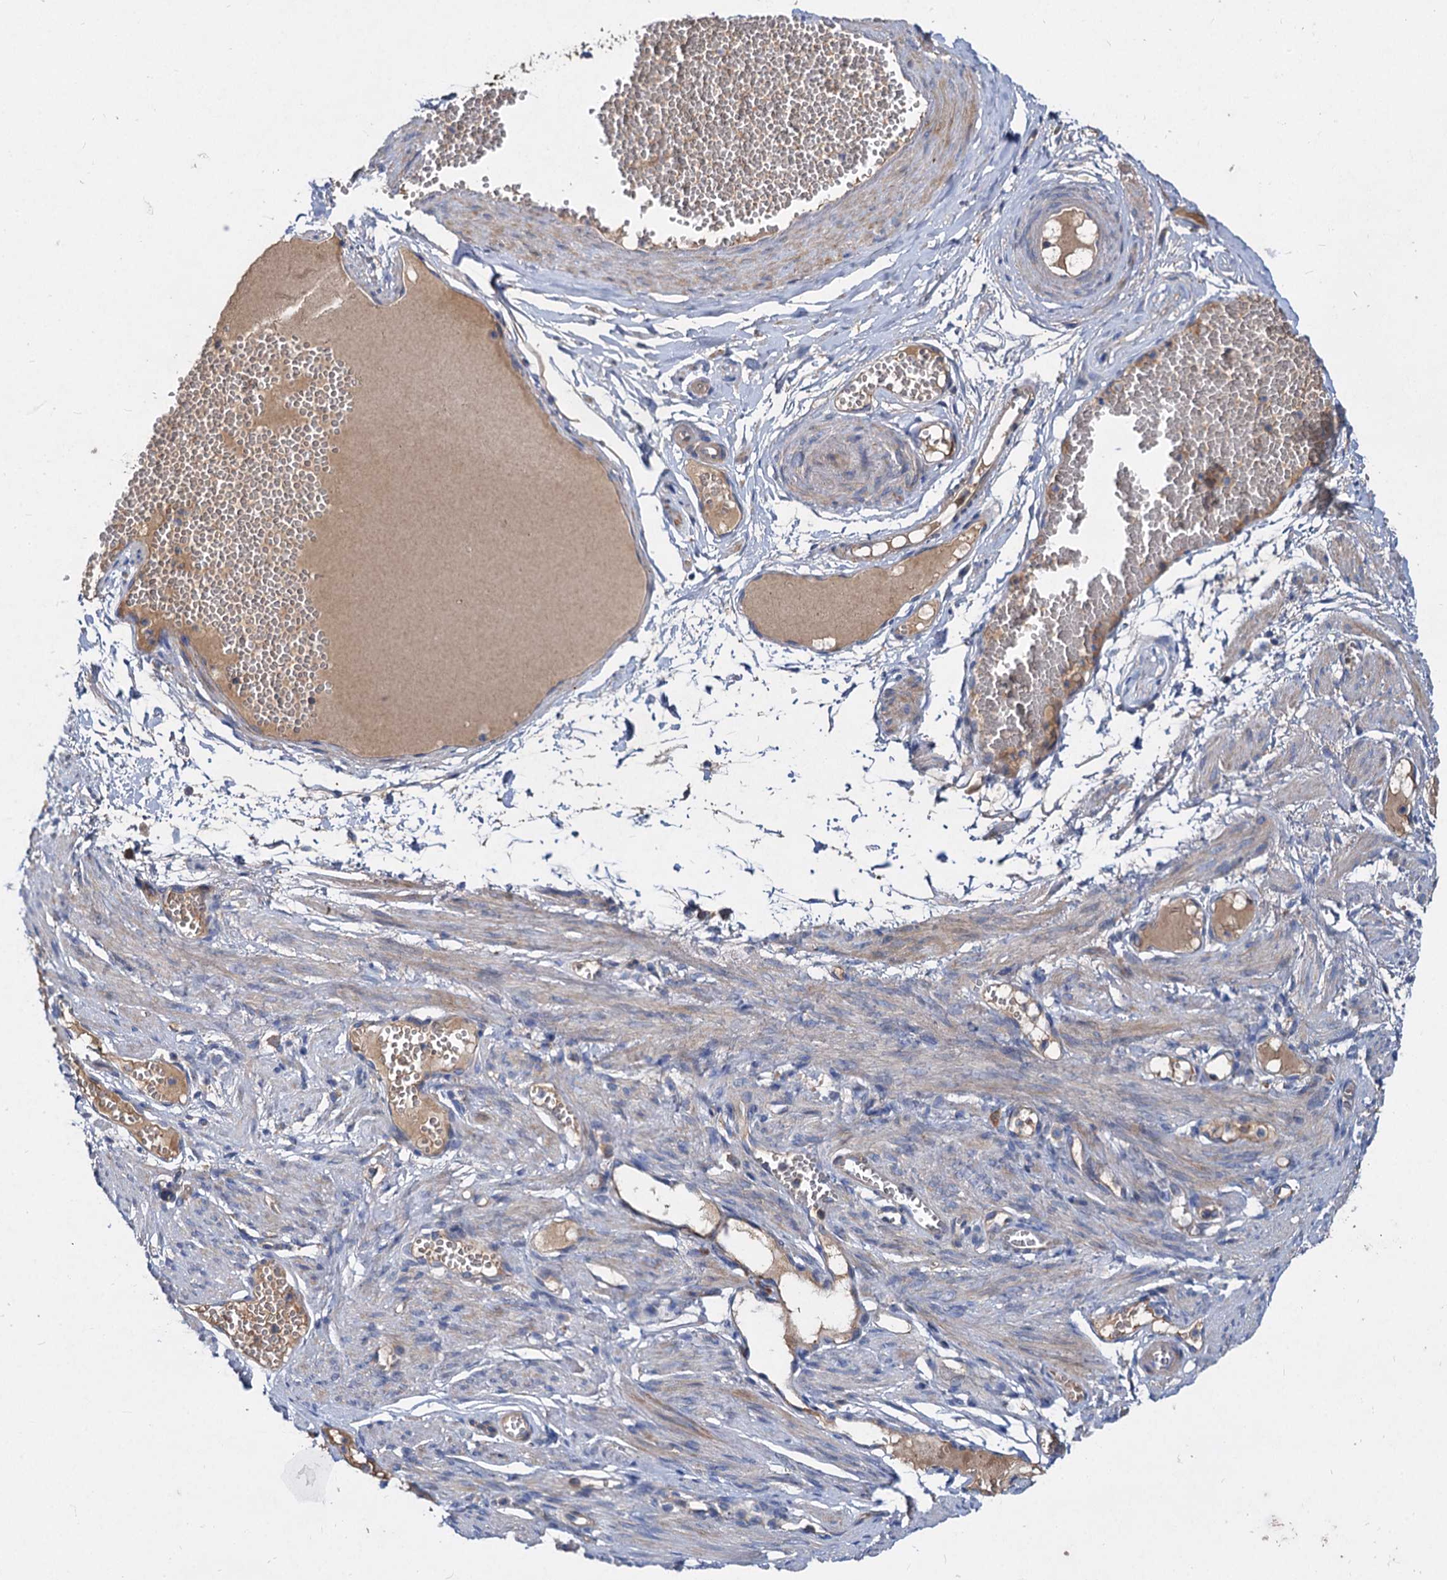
{"staining": {"intensity": "negative", "quantity": "none", "location": "none"}, "tissue": "adipose tissue", "cell_type": "Adipocytes", "image_type": "normal", "snomed": [{"axis": "morphology", "description": "Normal tissue, NOS"}, {"axis": "topography", "description": "Smooth muscle"}, {"axis": "topography", "description": "Peripheral nerve tissue"}], "caption": "The micrograph shows no staining of adipocytes in benign adipose tissue. The staining was performed using DAB to visualize the protein expression in brown, while the nuclei were stained in blue with hematoxylin (Magnification: 20x).", "gene": "ALKBH7", "patient": {"sex": "female", "age": 39}}